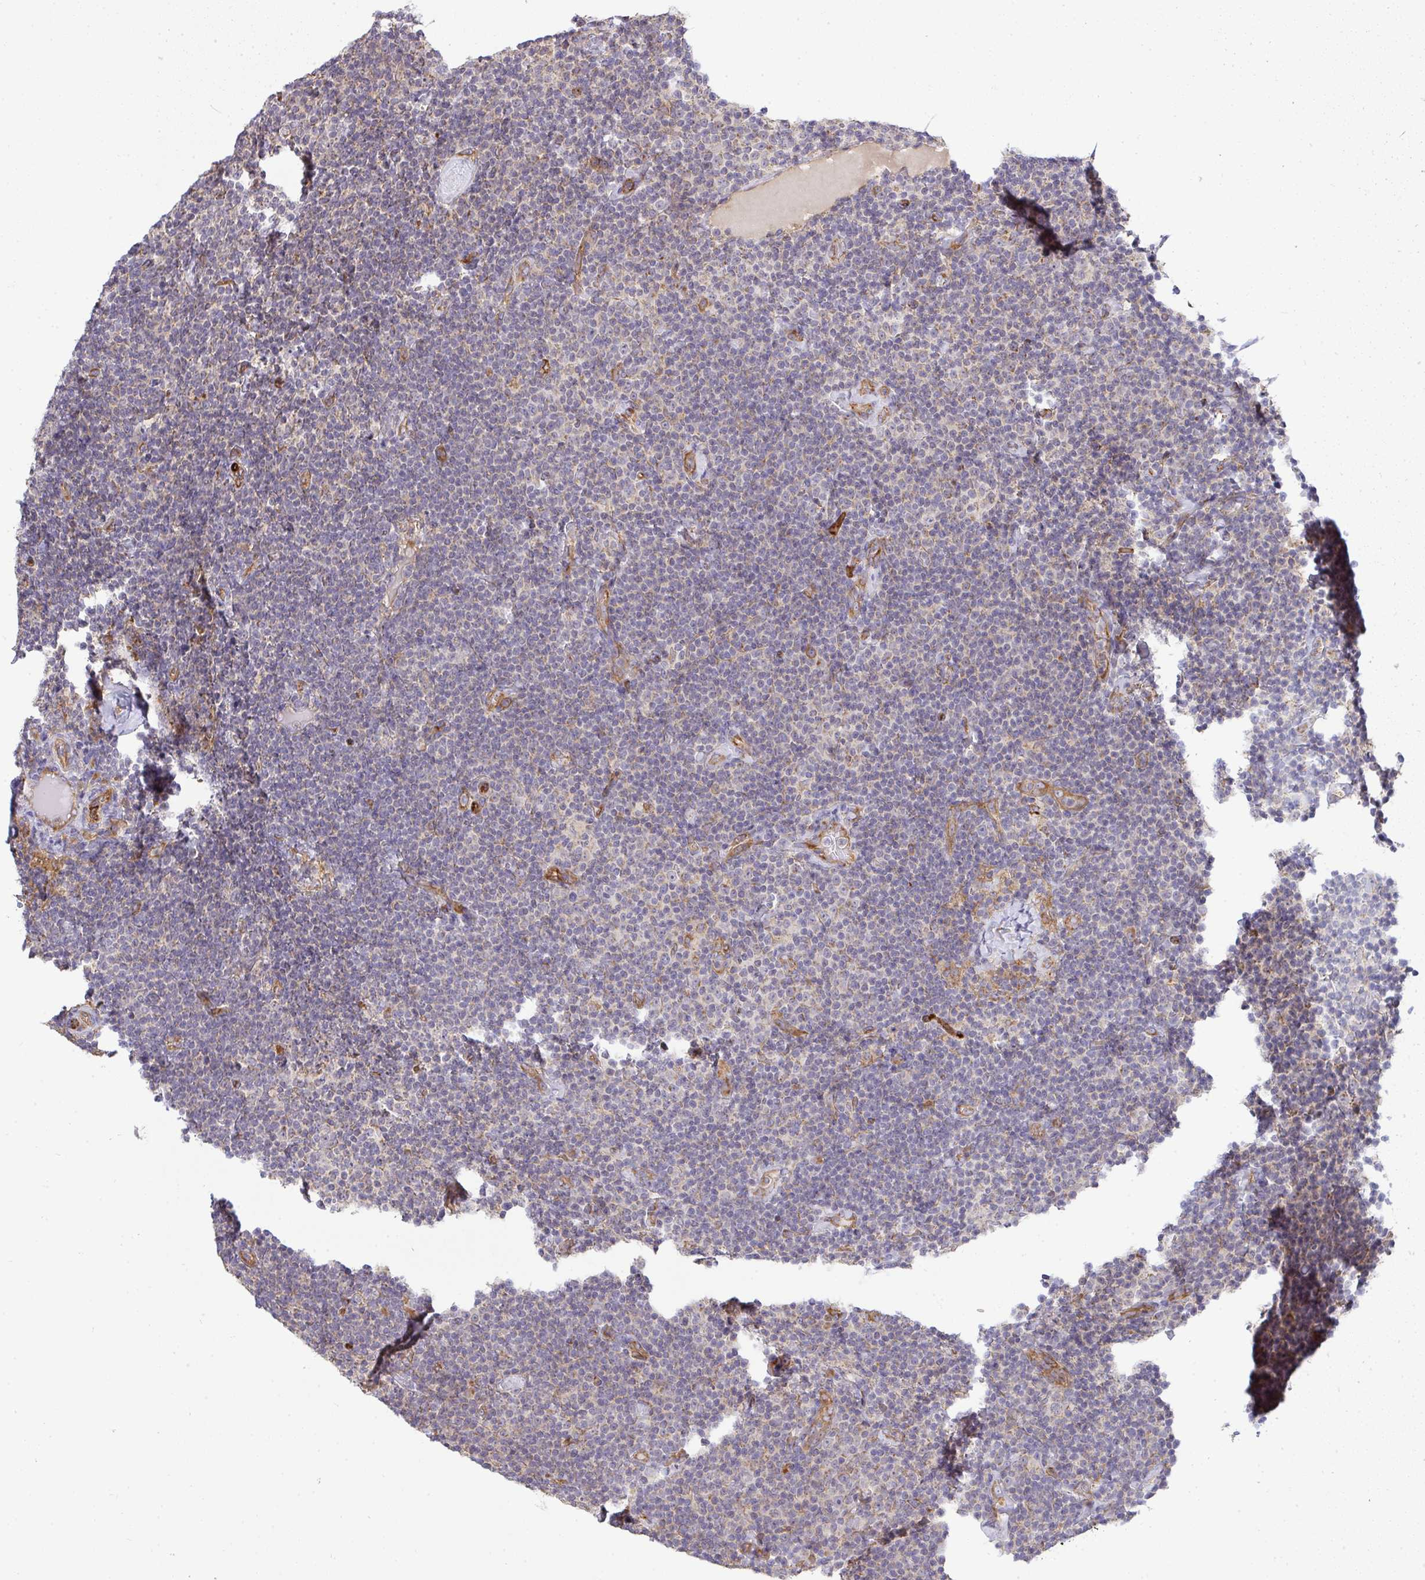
{"staining": {"intensity": "negative", "quantity": "none", "location": "none"}, "tissue": "lymphoma", "cell_type": "Tumor cells", "image_type": "cancer", "snomed": [{"axis": "morphology", "description": "Malignant lymphoma, non-Hodgkin's type, Low grade"}, {"axis": "topography", "description": "Lymph node"}], "caption": "Low-grade malignant lymphoma, non-Hodgkin's type stained for a protein using IHC exhibits no expression tumor cells.", "gene": "B4GALT6", "patient": {"sex": "male", "age": 81}}